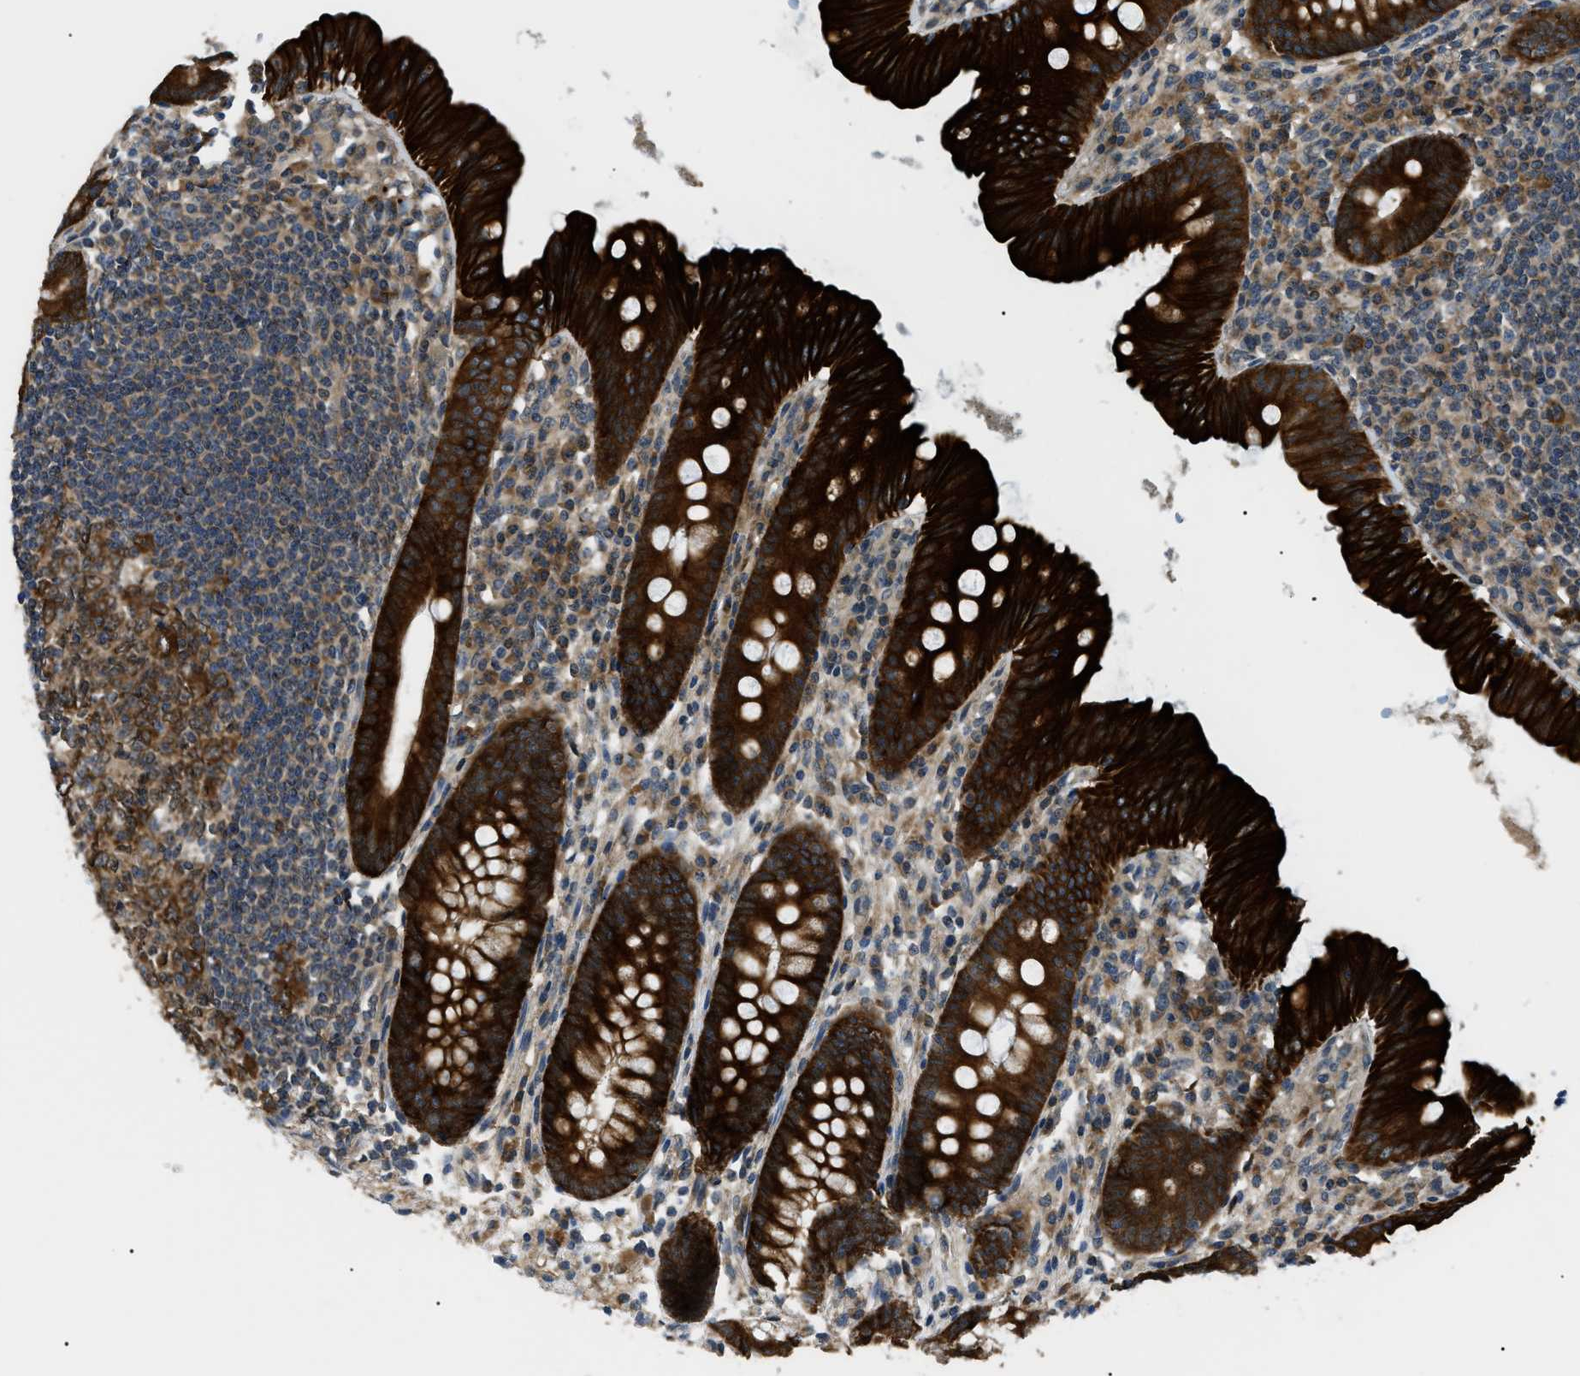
{"staining": {"intensity": "strong", "quantity": ">75%", "location": "cytoplasmic/membranous"}, "tissue": "appendix", "cell_type": "Glandular cells", "image_type": "normal", "snomed": [{"axis": "morphology", "description": "Normal tissue, NOS"}, {"axis": "topography", "description": "Appendix"}], "caption": "IHC micrograph of benign appendix stained for a protein (brown), which reveals high levels of strong cytoplasmic/membranous expression in approximately >75% of glandular cells.", "gene": "SRPK1", "patient": {"sex": "male", "age": 56}}